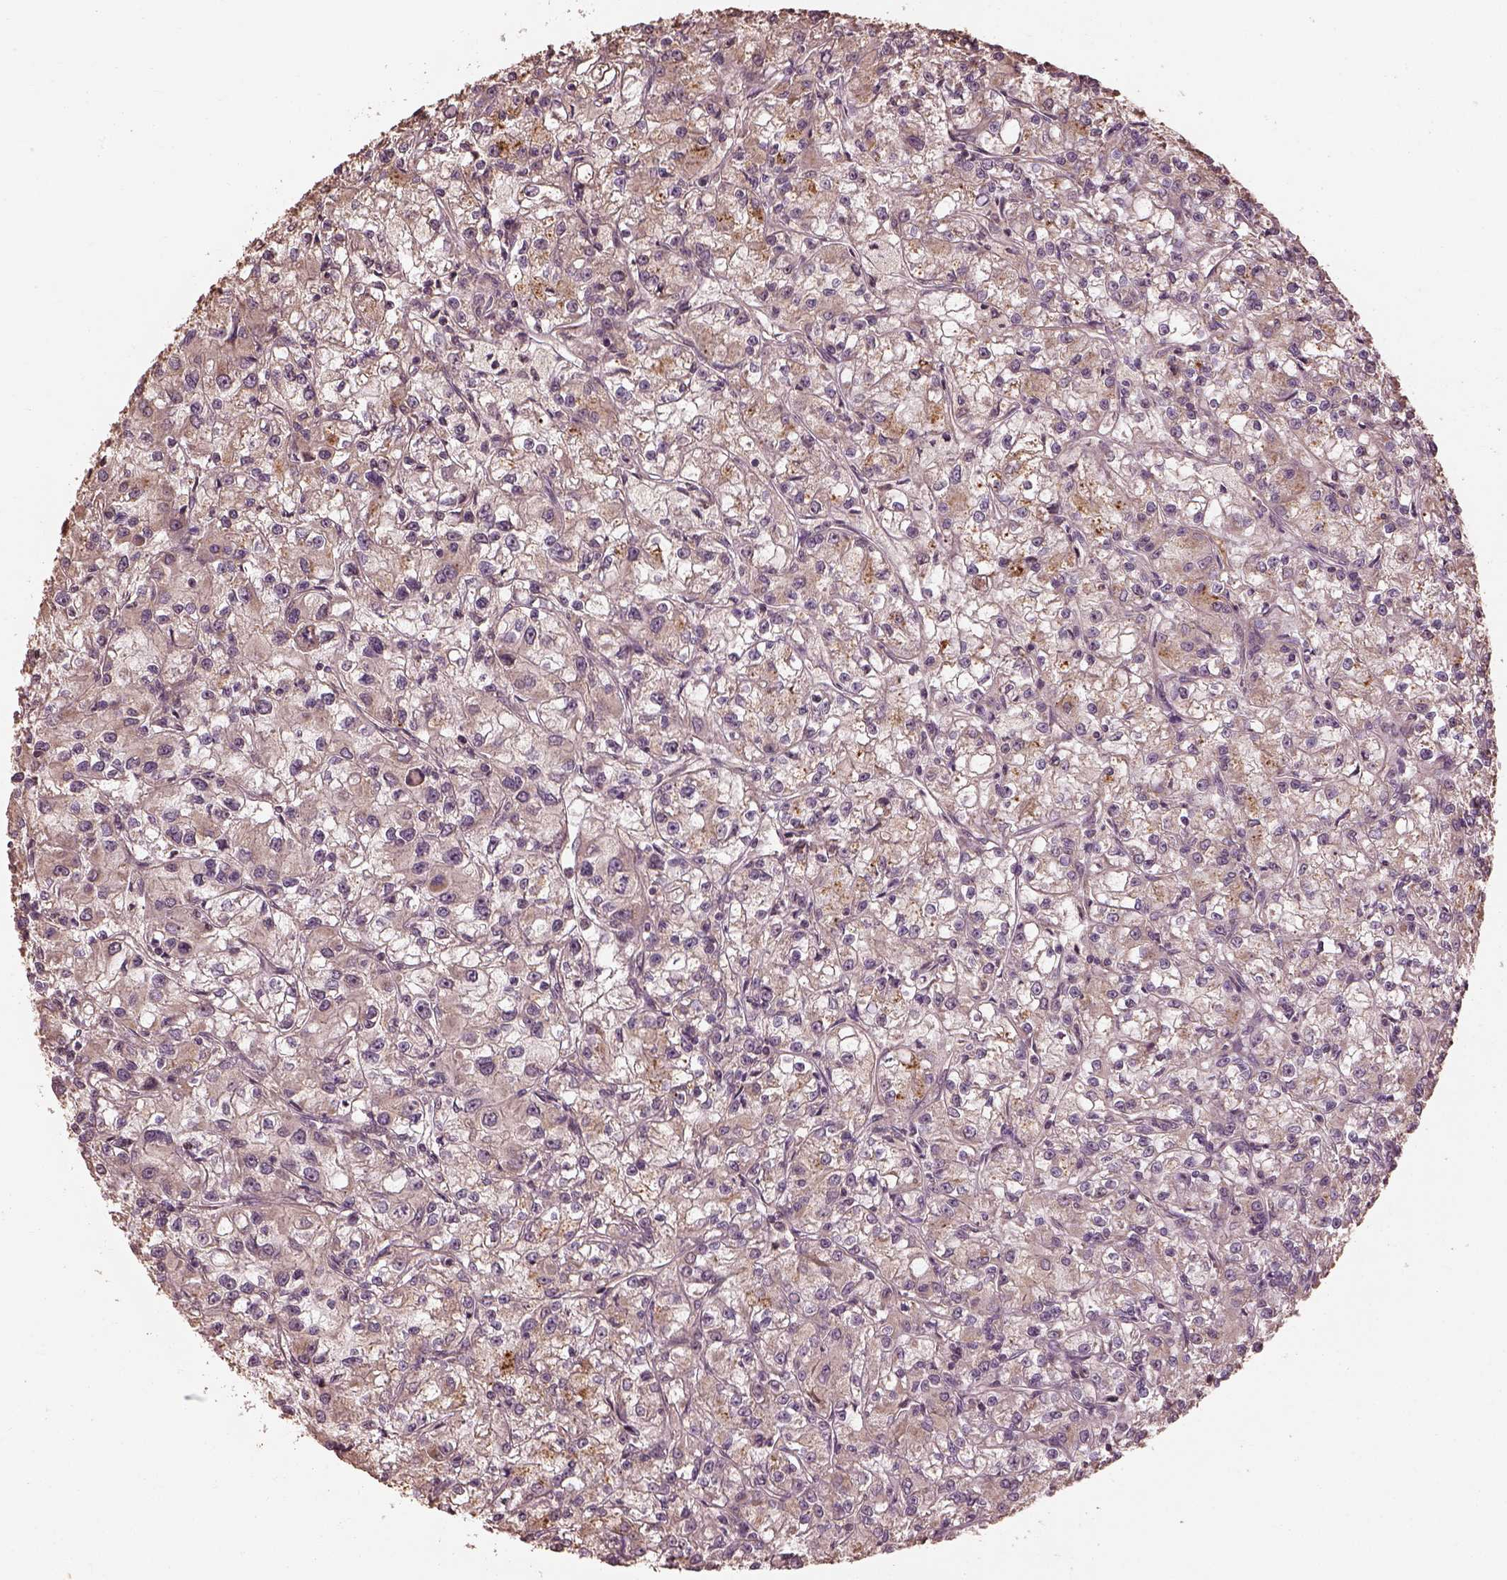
{"staining": {"intensity": "moderate", "quantity": "<25%", "location": "cytoplasmic/membranous"}, "tissue": "renal cancer", "cell_type": "Tumor cells", "image_type": "cancer", "snomed": [{"axis": "morphology", "description": "Adenocarcinoma, NOS"}, {"axis": "topography", "description": "Kidney"}], "caption": "Immunohistochemical staining of renal cancer exhibits moderate cytoplasmic/membranous protein staining in about <25% of tumor cells. Using DAB (brown) and hematoxylin (blue) stains, captured at high magnification using brightfield microscopy.", "gene": "METTL4", "patient": {"sex": "female", "age": 59}}